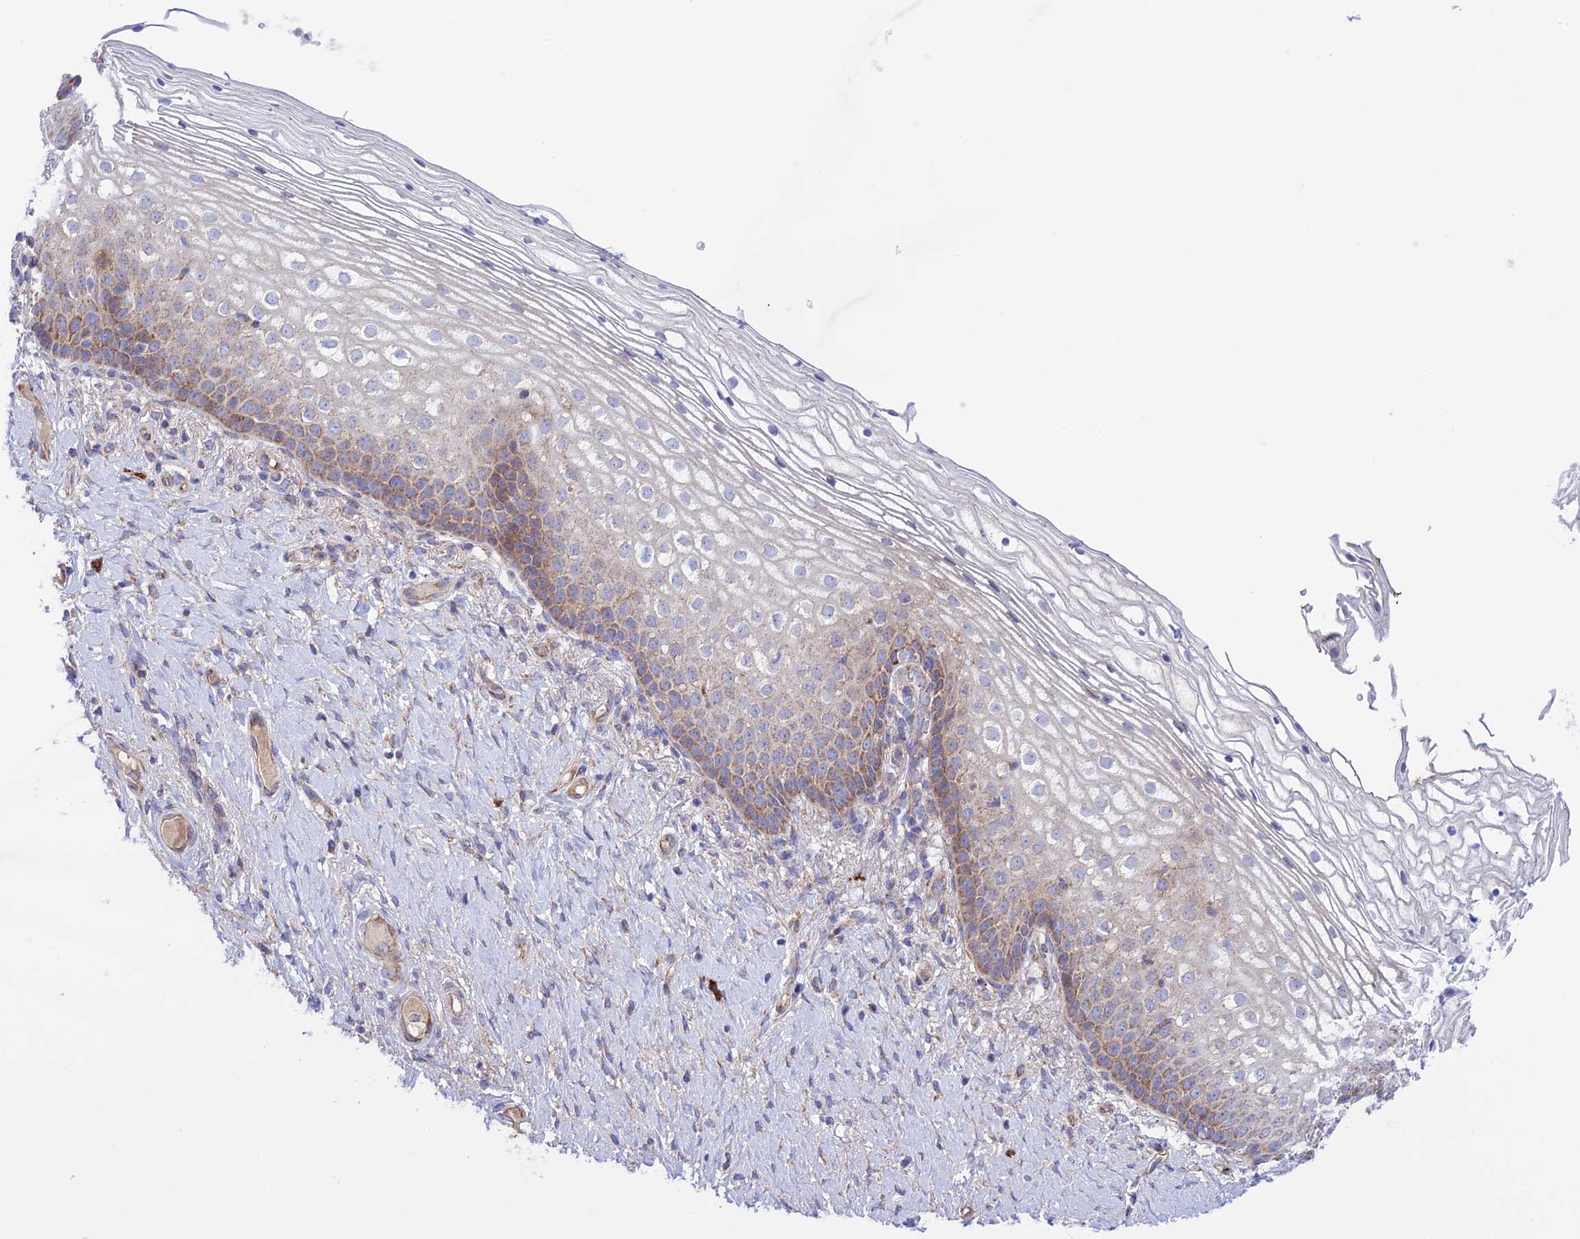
{"staining": {"intensity": "moderate", "quantity": "25%-75%", "location": "cytoplasmic/membranous"}, "tissue": "vagina", "cell_type": "Squamous epithelial cells", "image_type": "normal", "snomed": [{"axis": "morphology", "description": "Normal tissue, NOS"}, {"axis": "topography", "description": "Vagina"}], "caption": "Human vagina stained for a protein (brown) shows moderate cytoplasmic/membranous positive expression in about 25%-75% of squamous epithelial cells.", "gene": "UAP1L1", "patient": {"sex": "female", "age": 60}}